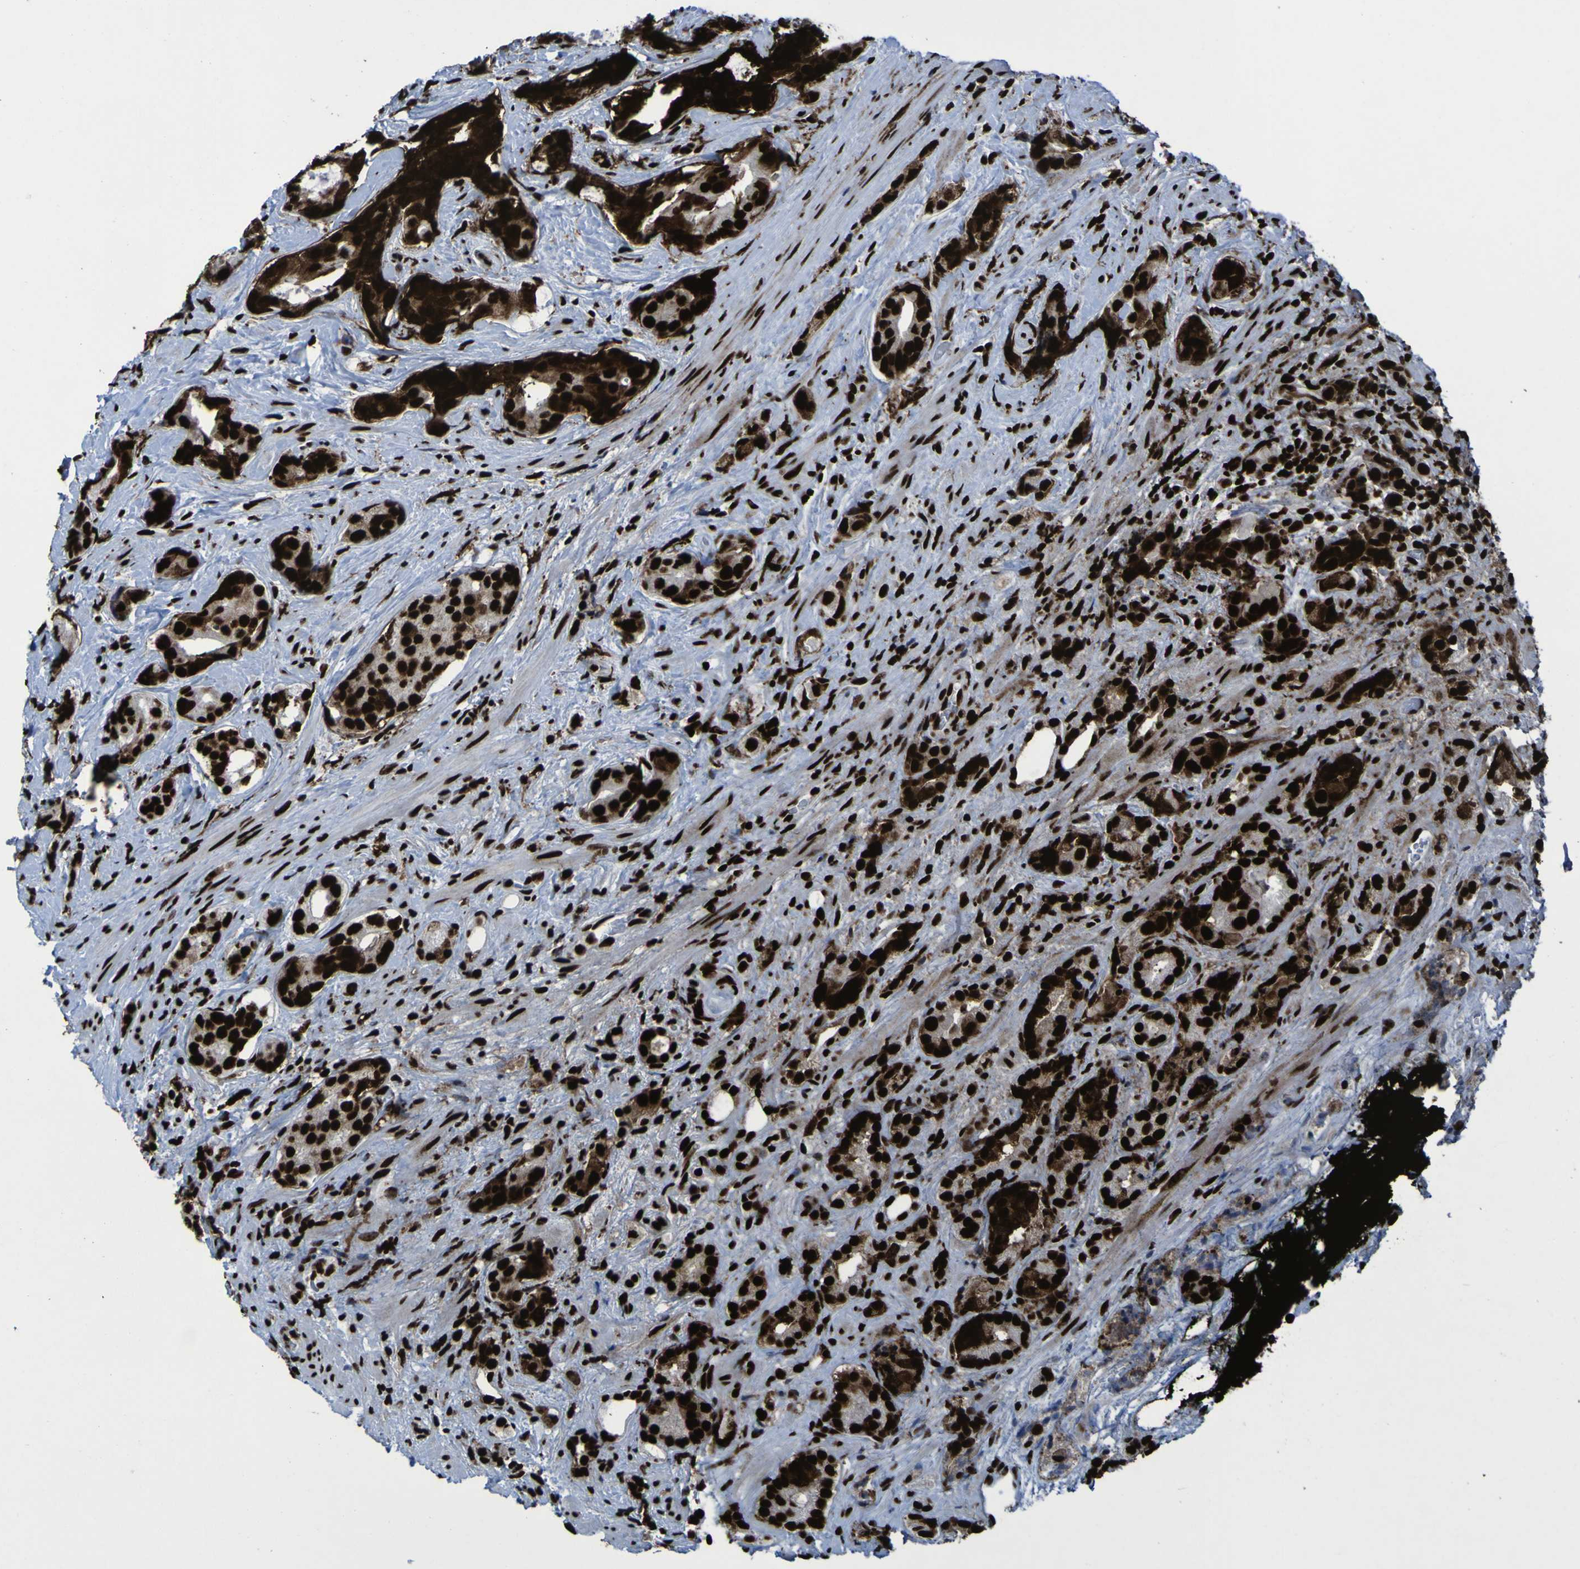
{"staining": {"intensity": "strong", "quantity": ">75%", "location": "nuclear"}, "tissue": "prostate cancer", "cell_type": "Tumor cells", "image_type": "cancer", "snomed": [{"axis": "morphology", "description": "Adenocarcinoma, High grade"}, {"axis": "topography", "description": "Prostate"}], "caption": "Strong nuclear staining is identified in approximately >75% of tumor cells in prostate cancer.", "gene": "NPM1", "patient": {"sex": "male", "age": 71}}